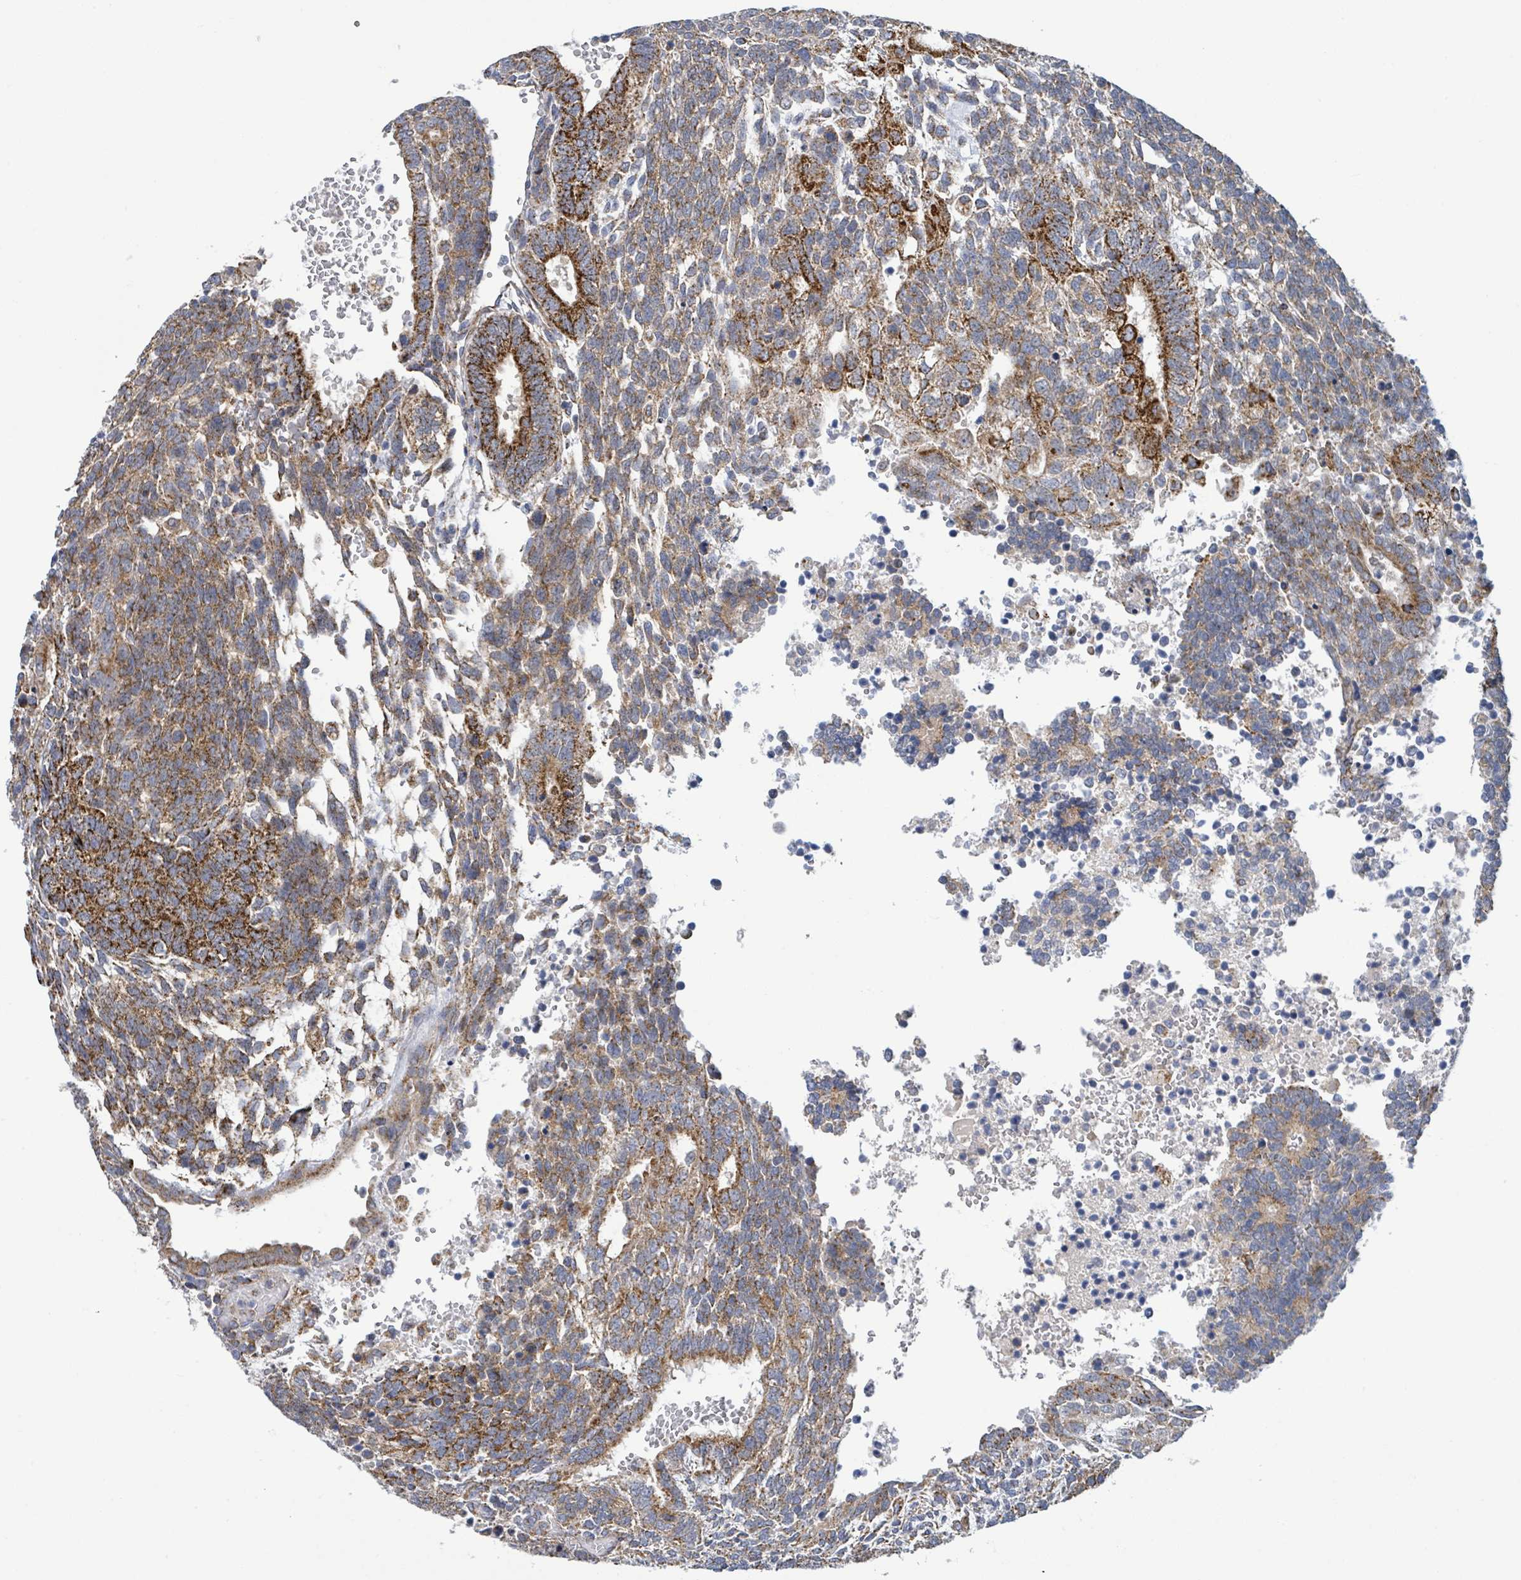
{"staining": {"intensity": "strong", "quantity": "25%-75%", "location": "cytoplasmic/membranous"}, "tissue": "testis cancer", "cell_type": "Tumor cells", "image_type": "cancer", "snomed": [{"axis": "morphology", "description": "Carcinoma, Embryonal, NOS"}, {"axis": "topography", "description": "Testis"}], "caption": "Embryonal carcinoma (testis) stained with a brown dye demonstrates strong cytoplasmic/membranous positive staining in approximately 25%-75% of tumor cells.", "gene": "SUCLG2", "patient": {"sex": "male", "age": 23}}